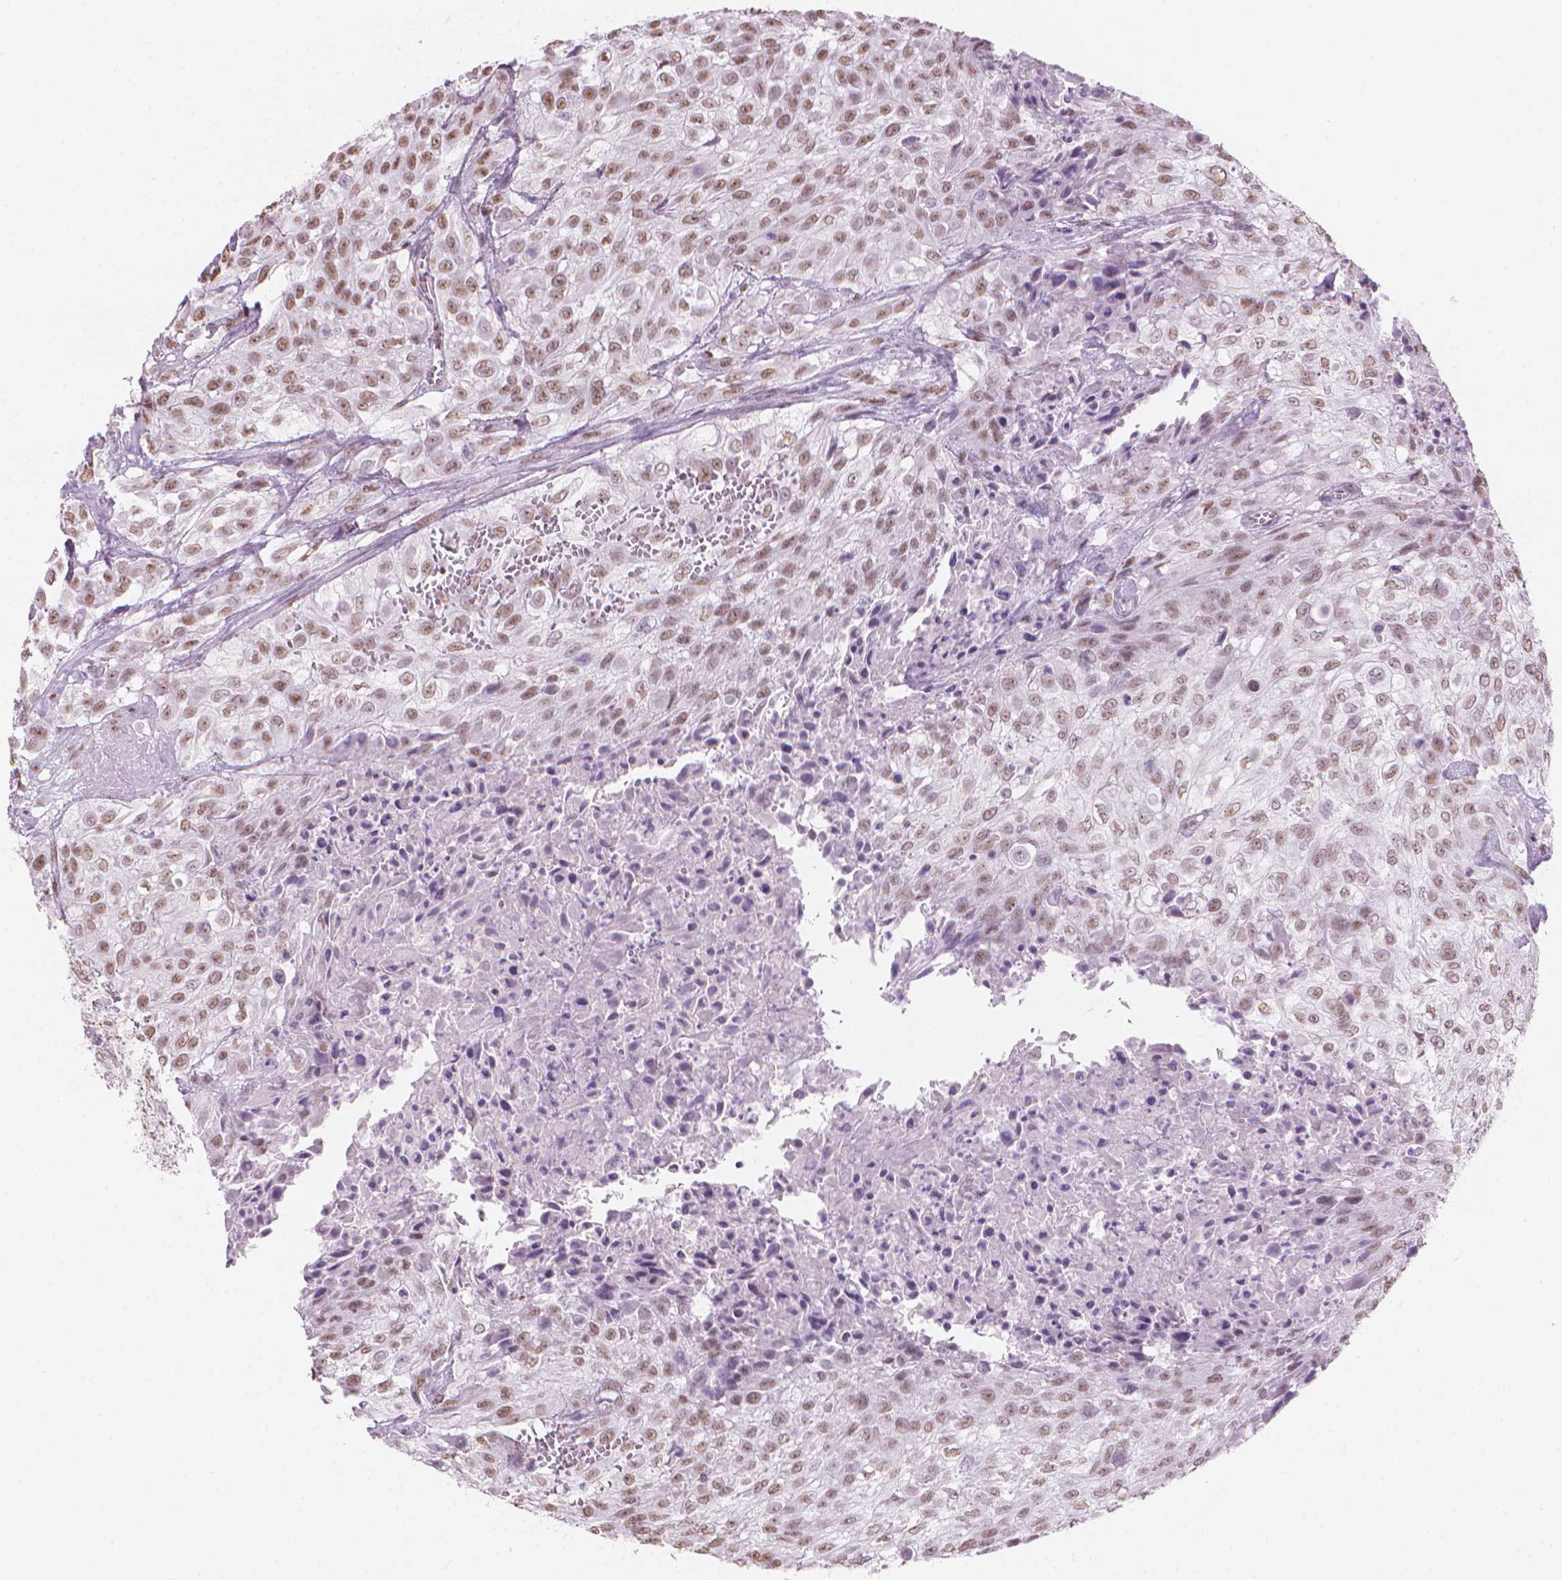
{"staining": {"intensity": "moderate", "quantity": ">75%", "location": "nuclear"}, "tissue": "urothelial cancer", "cell_type": "Tumor cells", "image_type": "cancer", "snomed": [{"axis": "morphology", "description": "Urothelial carcinoma, High grade"}, {"axis": "topography", "description": "Urinary bladder"}], "caption": "Urothelial cancer stained with DAB (3,3'-diaminobenzidine) immunohistochemistry demonstrates medium levels of moderate nuclear staining in approximately >75% of tumor cells.", "gene": "PIAS2", "patient": {"sex": "male", "age": 57}}